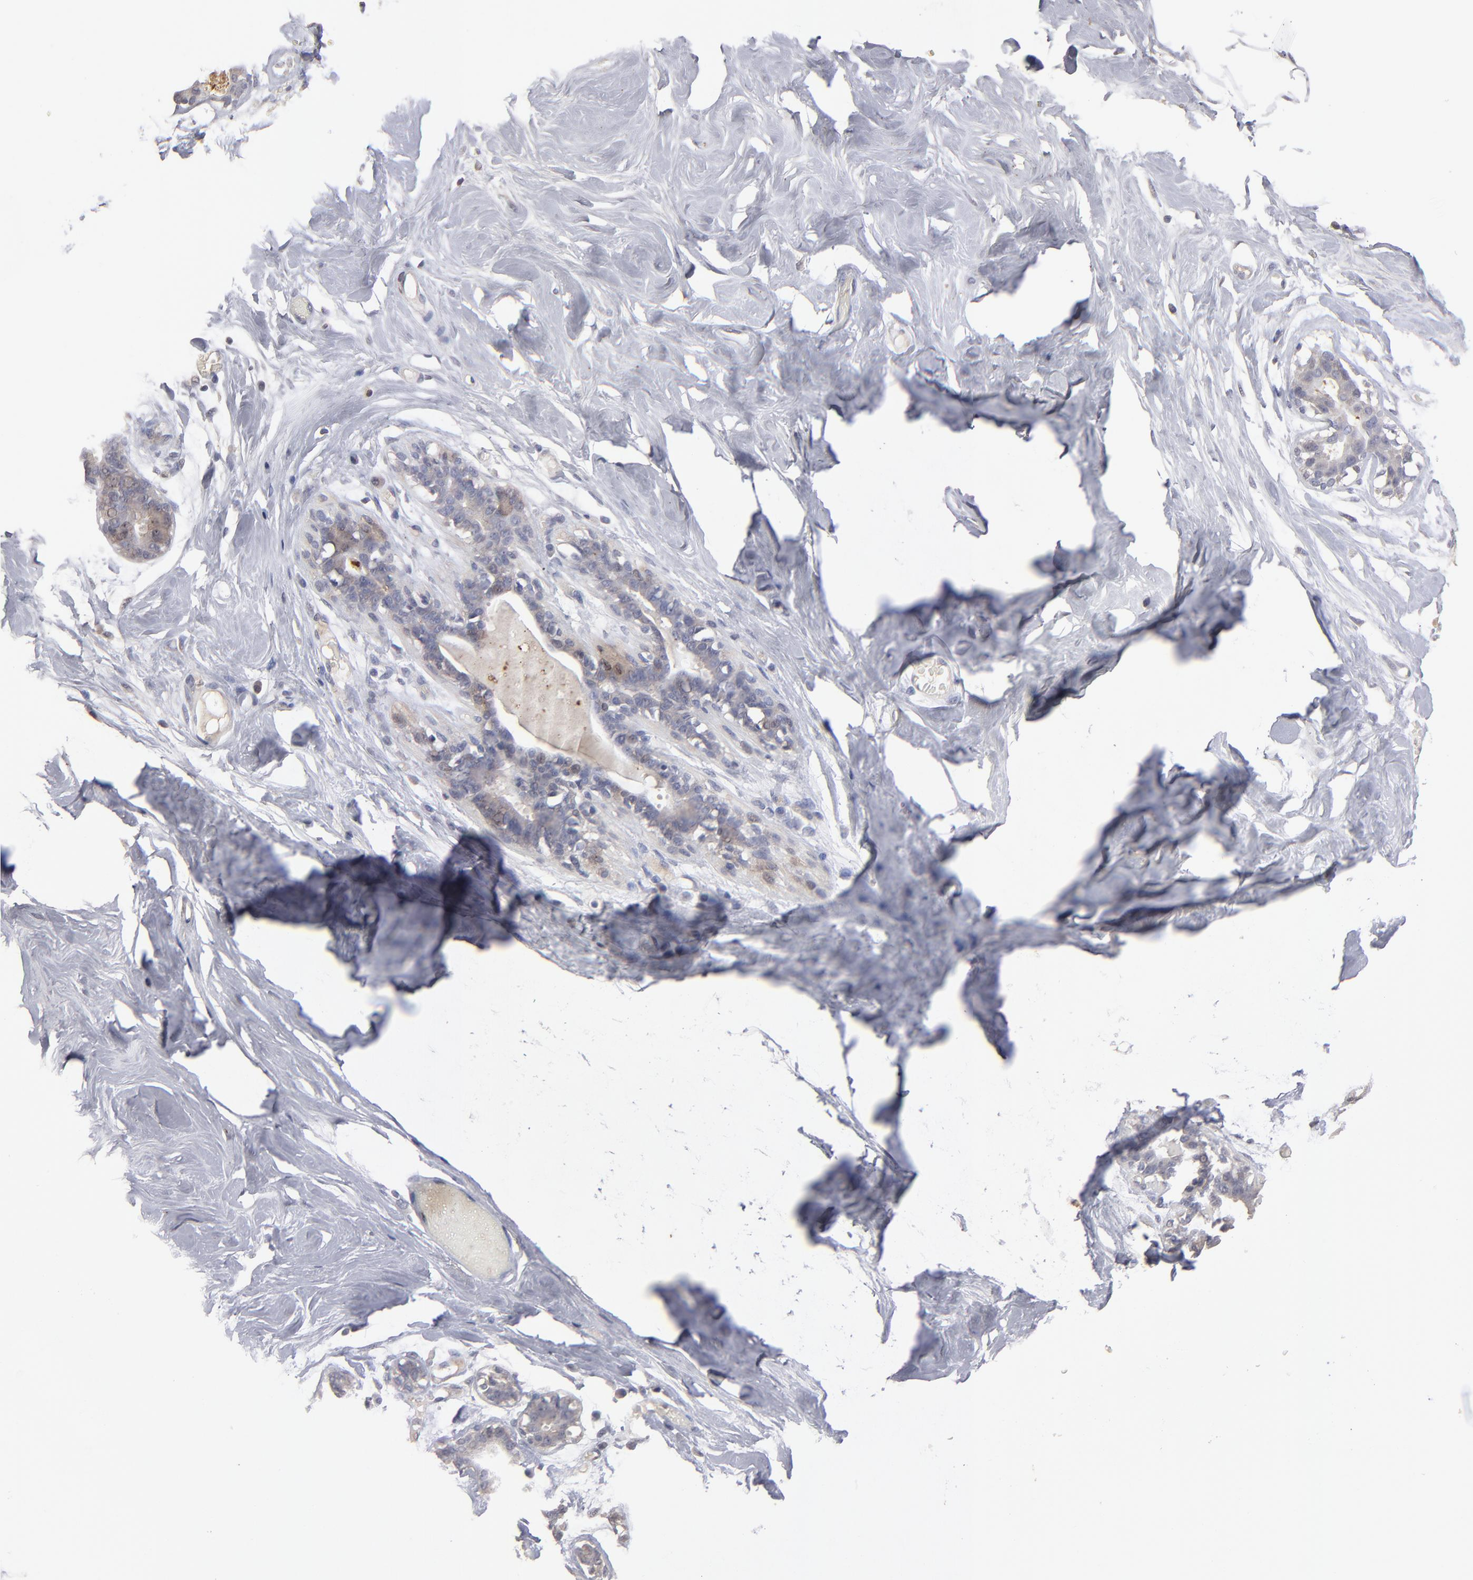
{"staining": {"intensity": "negative", "quantity": "none", "location": "none"}, "tissue": "breast", "cell_type": "Adipocytes", "image_type": "normal", "snomed": [{"axis": "morphology", "description": "Normal tissue, NOS"}, {"axis": "topography", "description": "Breast"}, {"axis": "topography", "description": "Soft tissue"}], "caption": "IHC of benign human breast shows no expression in adipocytes.", "gene": "GPM6B", "patient": {"sex": "female", "age": 25}}